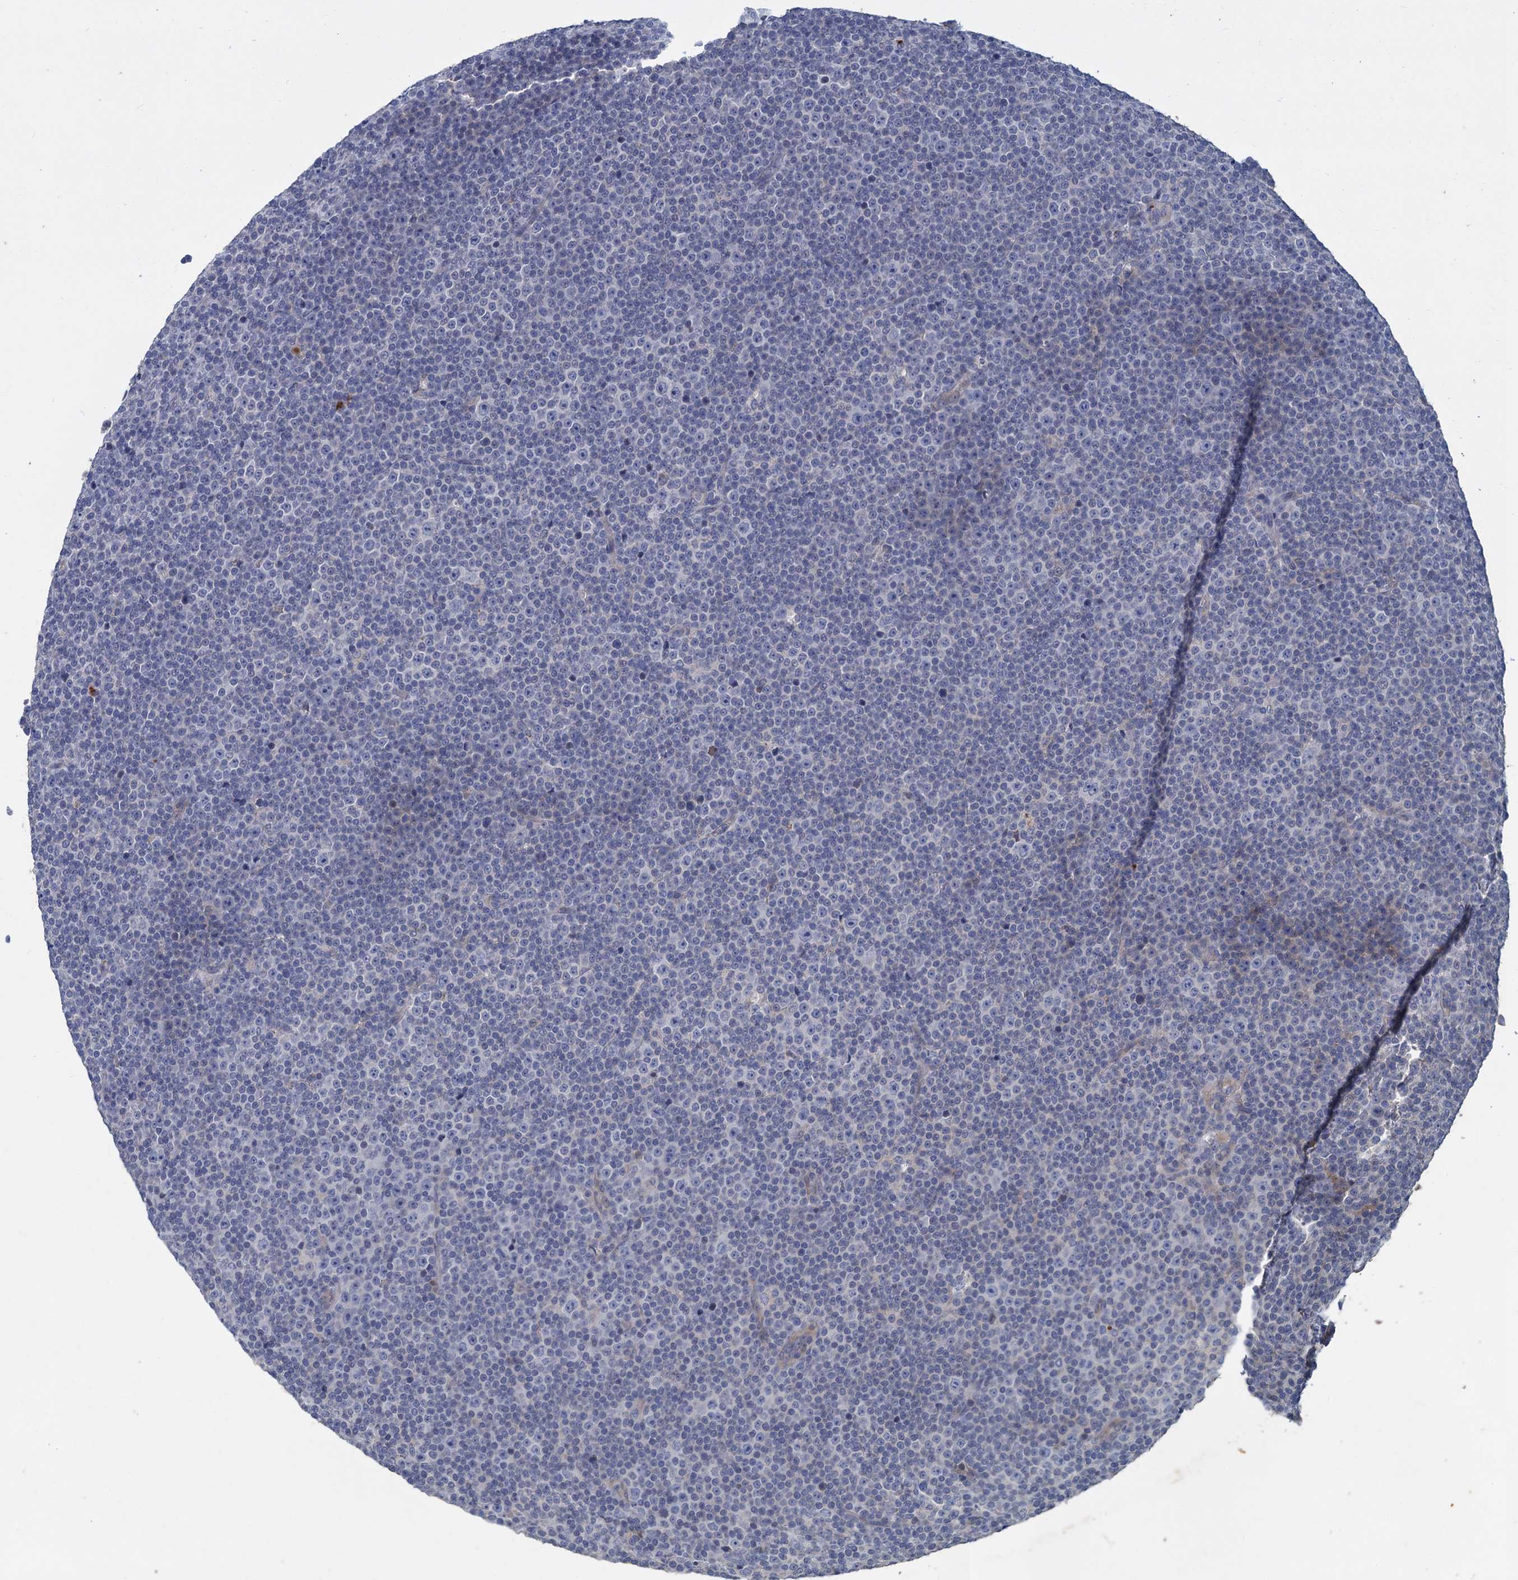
{"staining": {"intensity": "negative", "quantity": "none", "location": "none"}, "tissue": "lymphoma", "cell_type": "Tumor cells", "image_type": "cancer", "snomed": [{"axis": "morphology", "description": "Malignant lymphoma, non-Hodgkin's type, Low grade"}, {"axis": "topography", "description": "Lymph node"}], "caption": "Malignant lymphoma, non-Hodgkin's type (low-grade) was stained to show a protein in brown. There is no significant positivity in tumor cells.", "gene": "SLC2A7", "patient": {"sex": "female", "age": 67}}